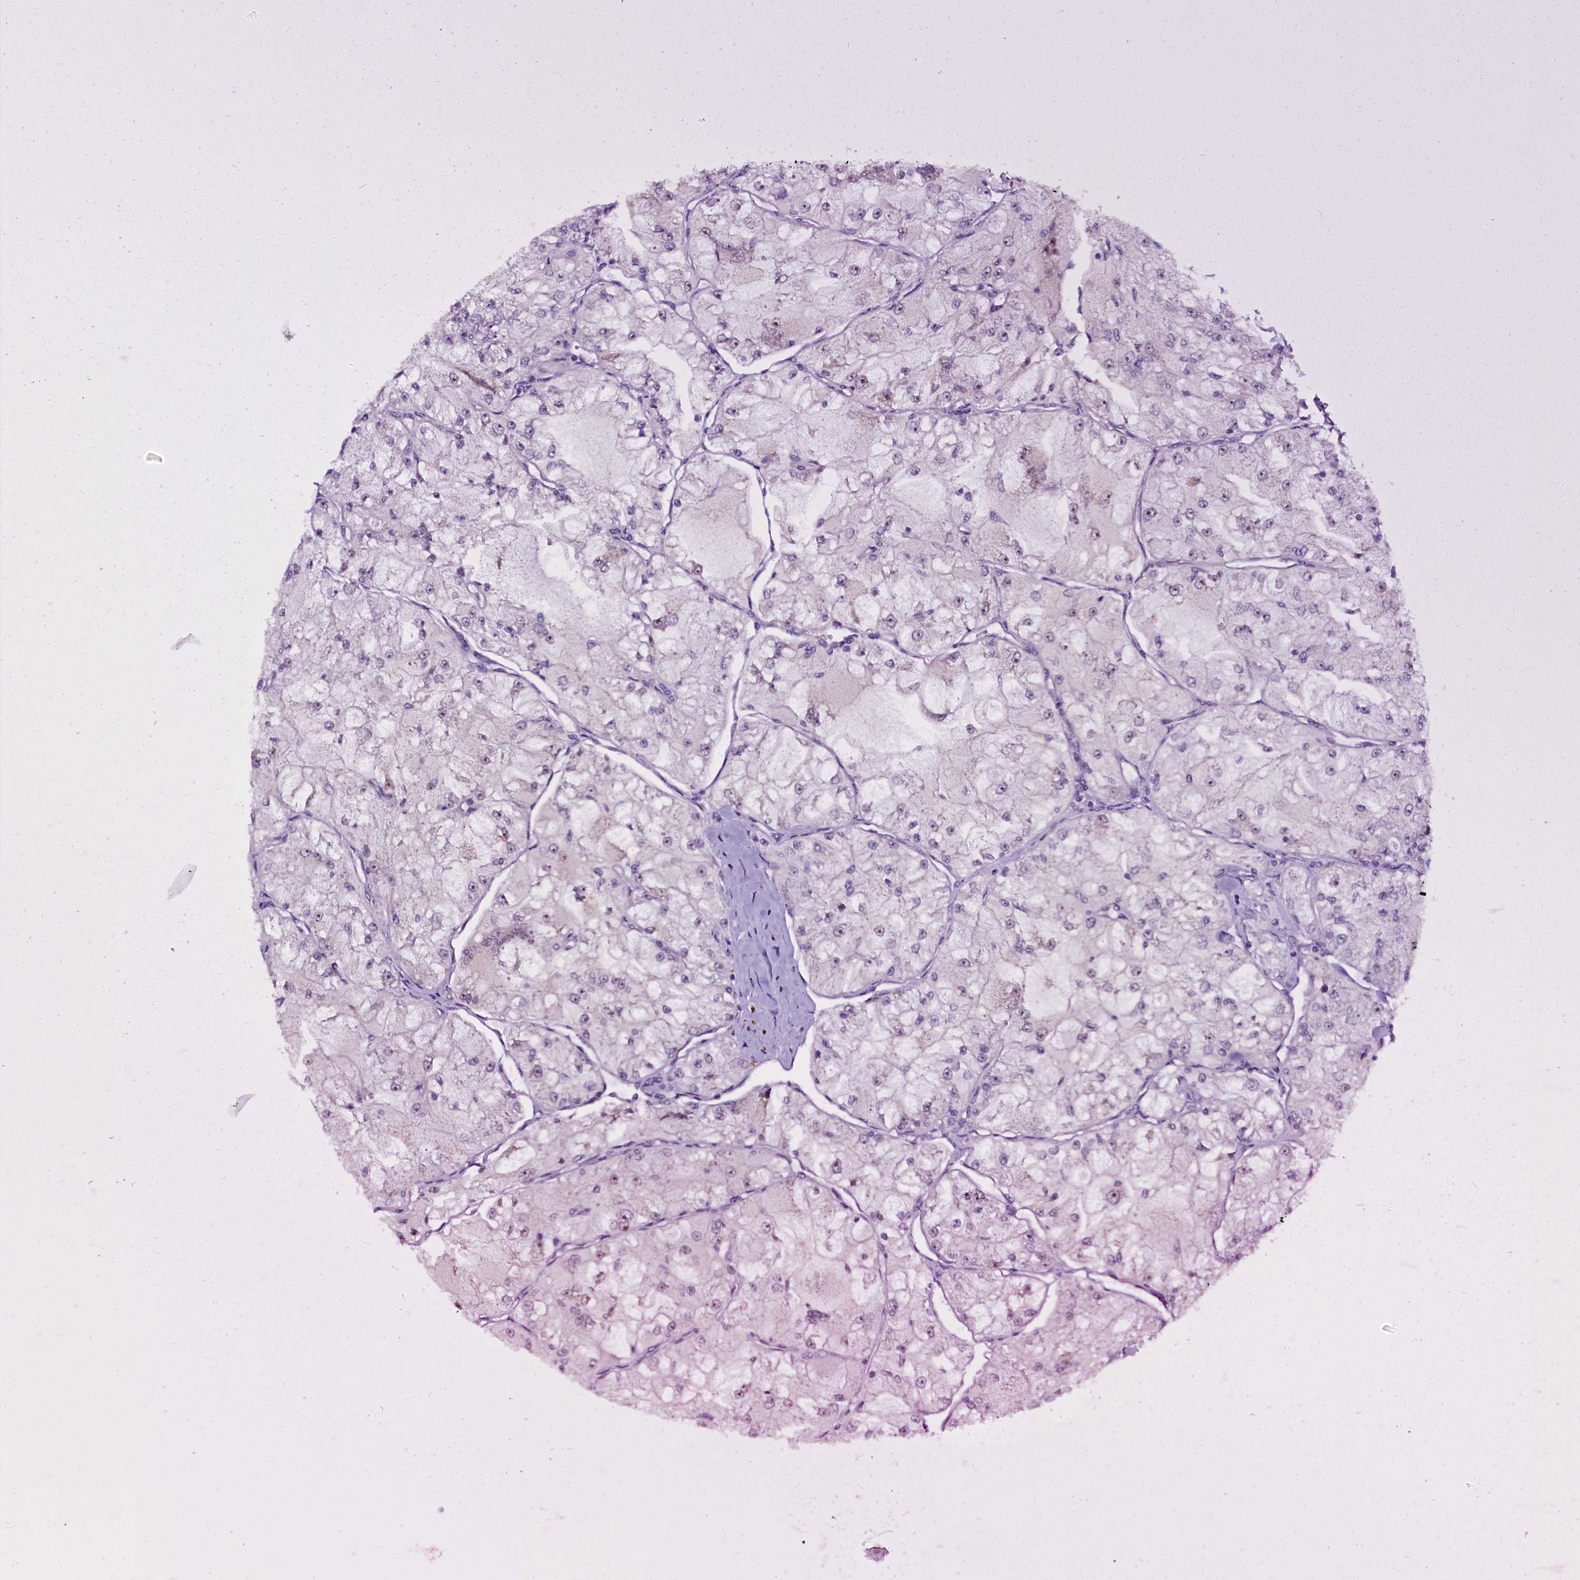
{"staining": {"intensity": "weak", "quantity": "<25%", "location": "nuclear"}, "tissue": "renal cancer", "cell_type": "Tumor cells", "image_type": "cancer", "snomed": [{"axis": "morphology", "description": "Adenocarcinoma, NOS"}, {"axis": "topography", "description": "Kidney"}], "caption": "IHC micrograph of neoplastic tissue: human renal adenocarcinoma stained with DAB displays no significant protein expression in tumor cells.", "gene": "RPUSD2", "patient": {"sex": "female", "age": 72}}